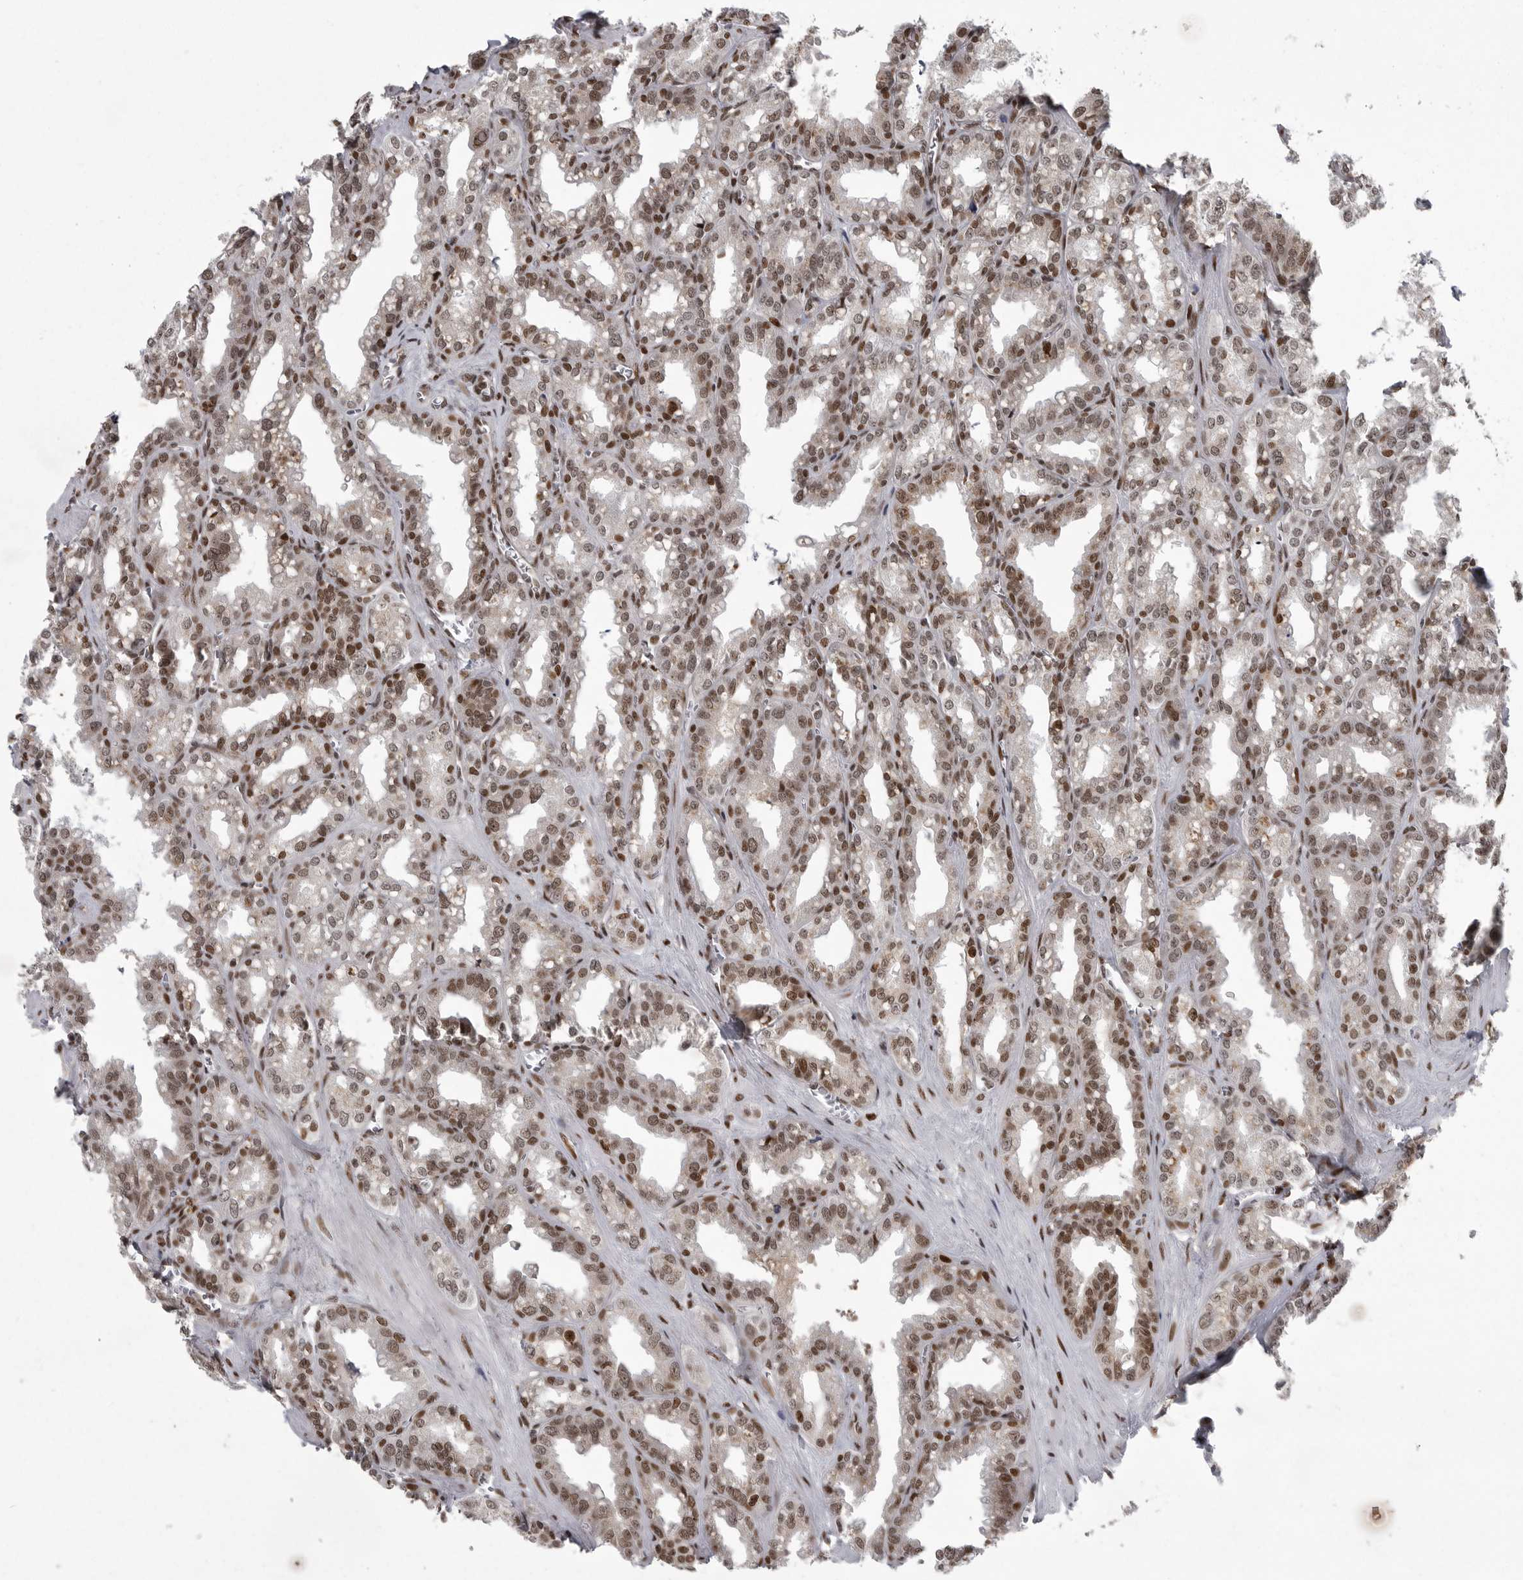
{"staining": {"intensity": "moderate", "quantity": ">75%", "location": "nuclear"}, "tissue": "seminal vesicle", "cell_type": "Glandular cells", "image_type": "normal", "snomed": [{"axis": "morphology", "description": "Normal tissue, NOS"}, {"axis": "topography", "description": "Prostate"}, {"axis": "topography", "description": "Seminal veicle"}], "caption": "Seminal vesicle stained with DAB immunohistochemistry (IHC) demonstrates medium levels of moderate nuclear positivity in approximately >75% of glandular cells.", "gene": "YAF2", "patient": {"sex": "male", "age": 51}}